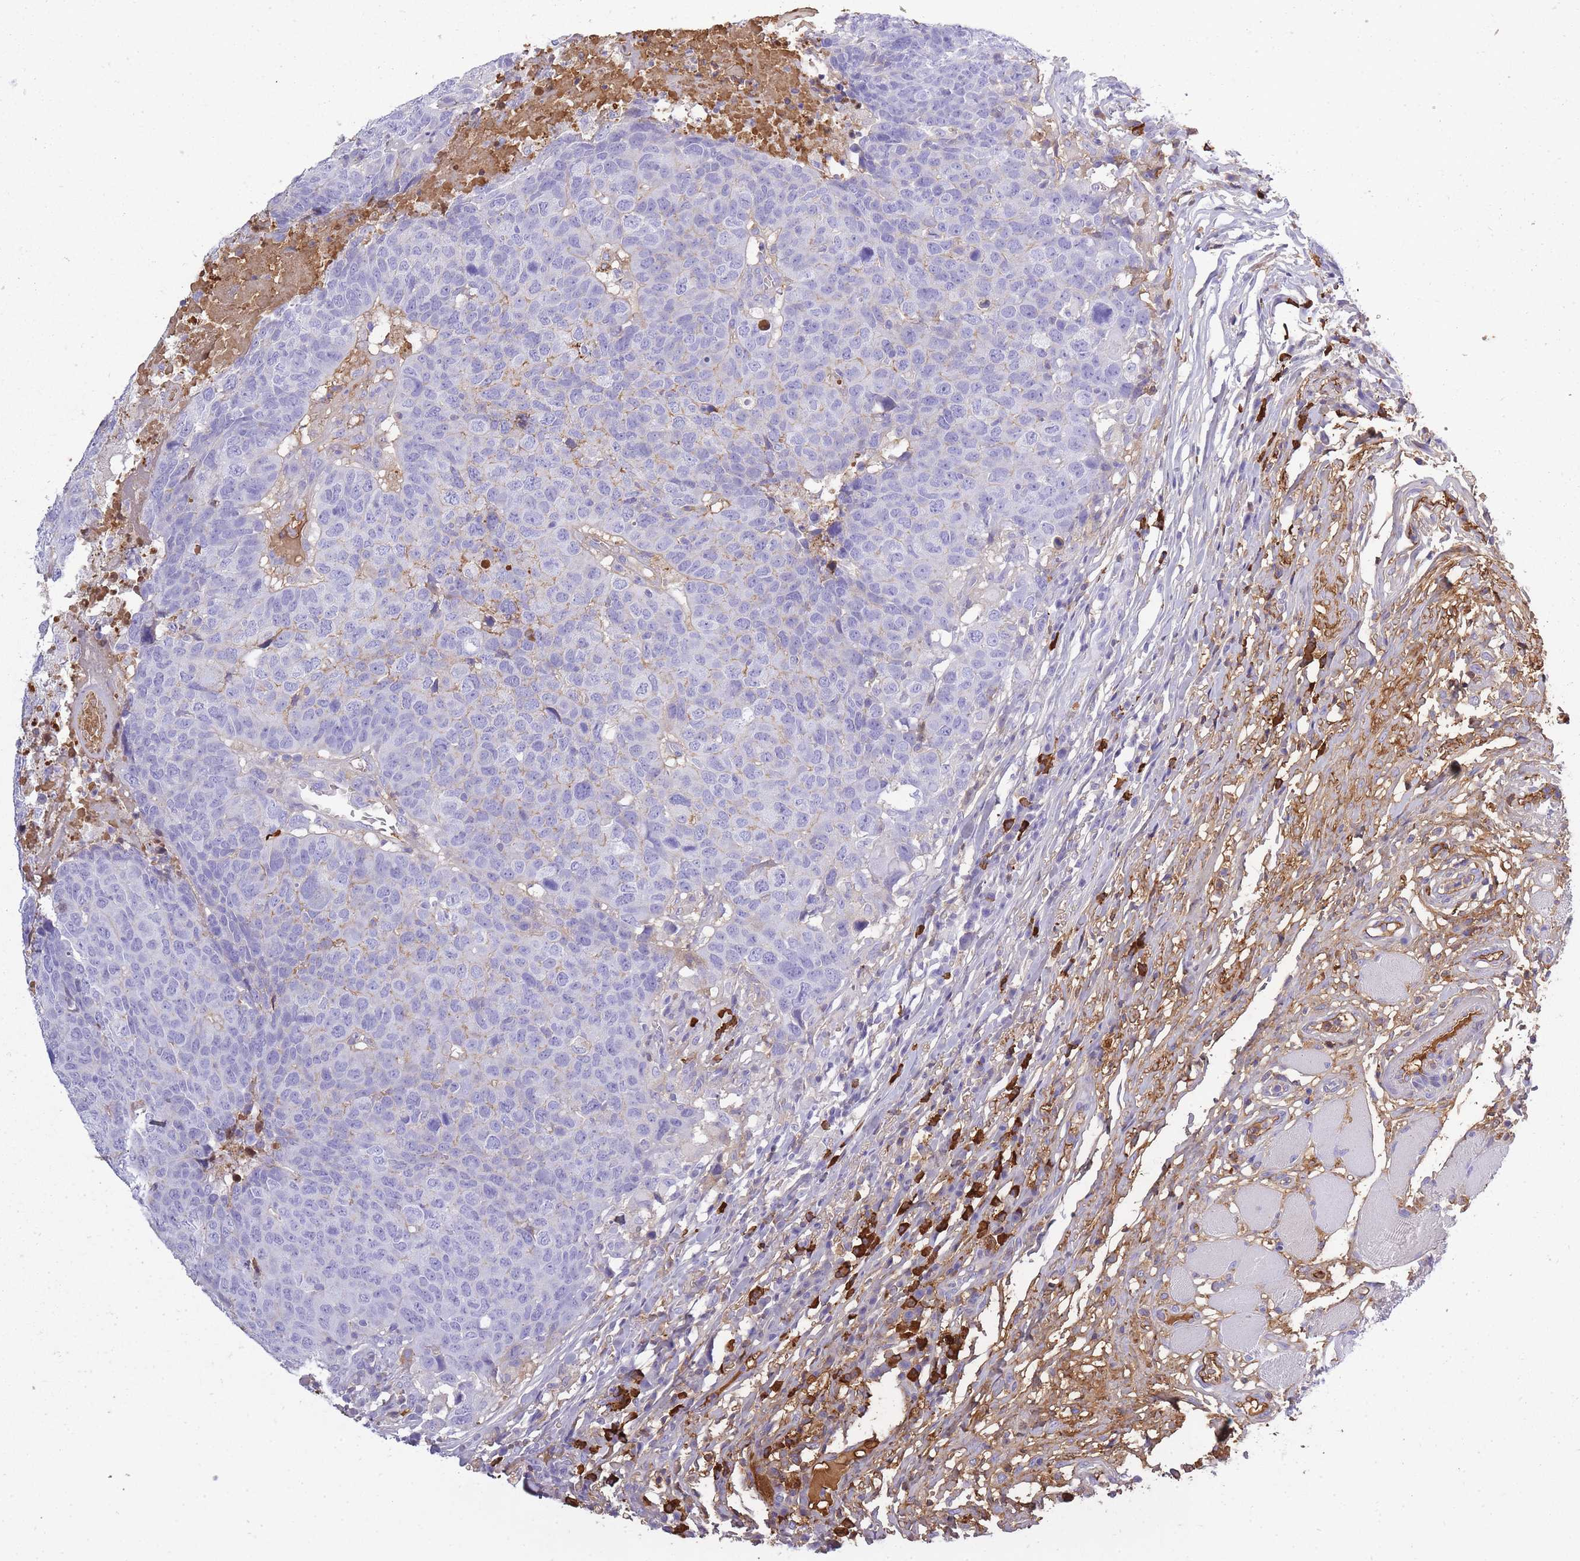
{"staining": {"intensity": "negative", "quantity": "none", "location": "none"}, "tissue": "head and neck cancer", "cell_type": "Tumor cells", "image_type": "cancer", "snomed": [{"axis": "morphology", "description": "Normal tissue, NOS"}, {"axis": "morphology", "description": "Squamous cell carcinoma, NOS"}, {"axis": "topography", "description": "Skeletal muscle"}, {"axis": "topography", "description": "Vascular tissue"}, {"axis": "topography", "description": "Peripheral nerve tissue"}, {"axis": "topography", "description": "Head-Neck"}], "caption": "This is a photomicrograph of IHC staining of squamous cell carcinoma (head and neck), which shows no staining in tumor cells.", "gene": "IGKV1D-42", "patient": {"sex": "male", "age": 66}}